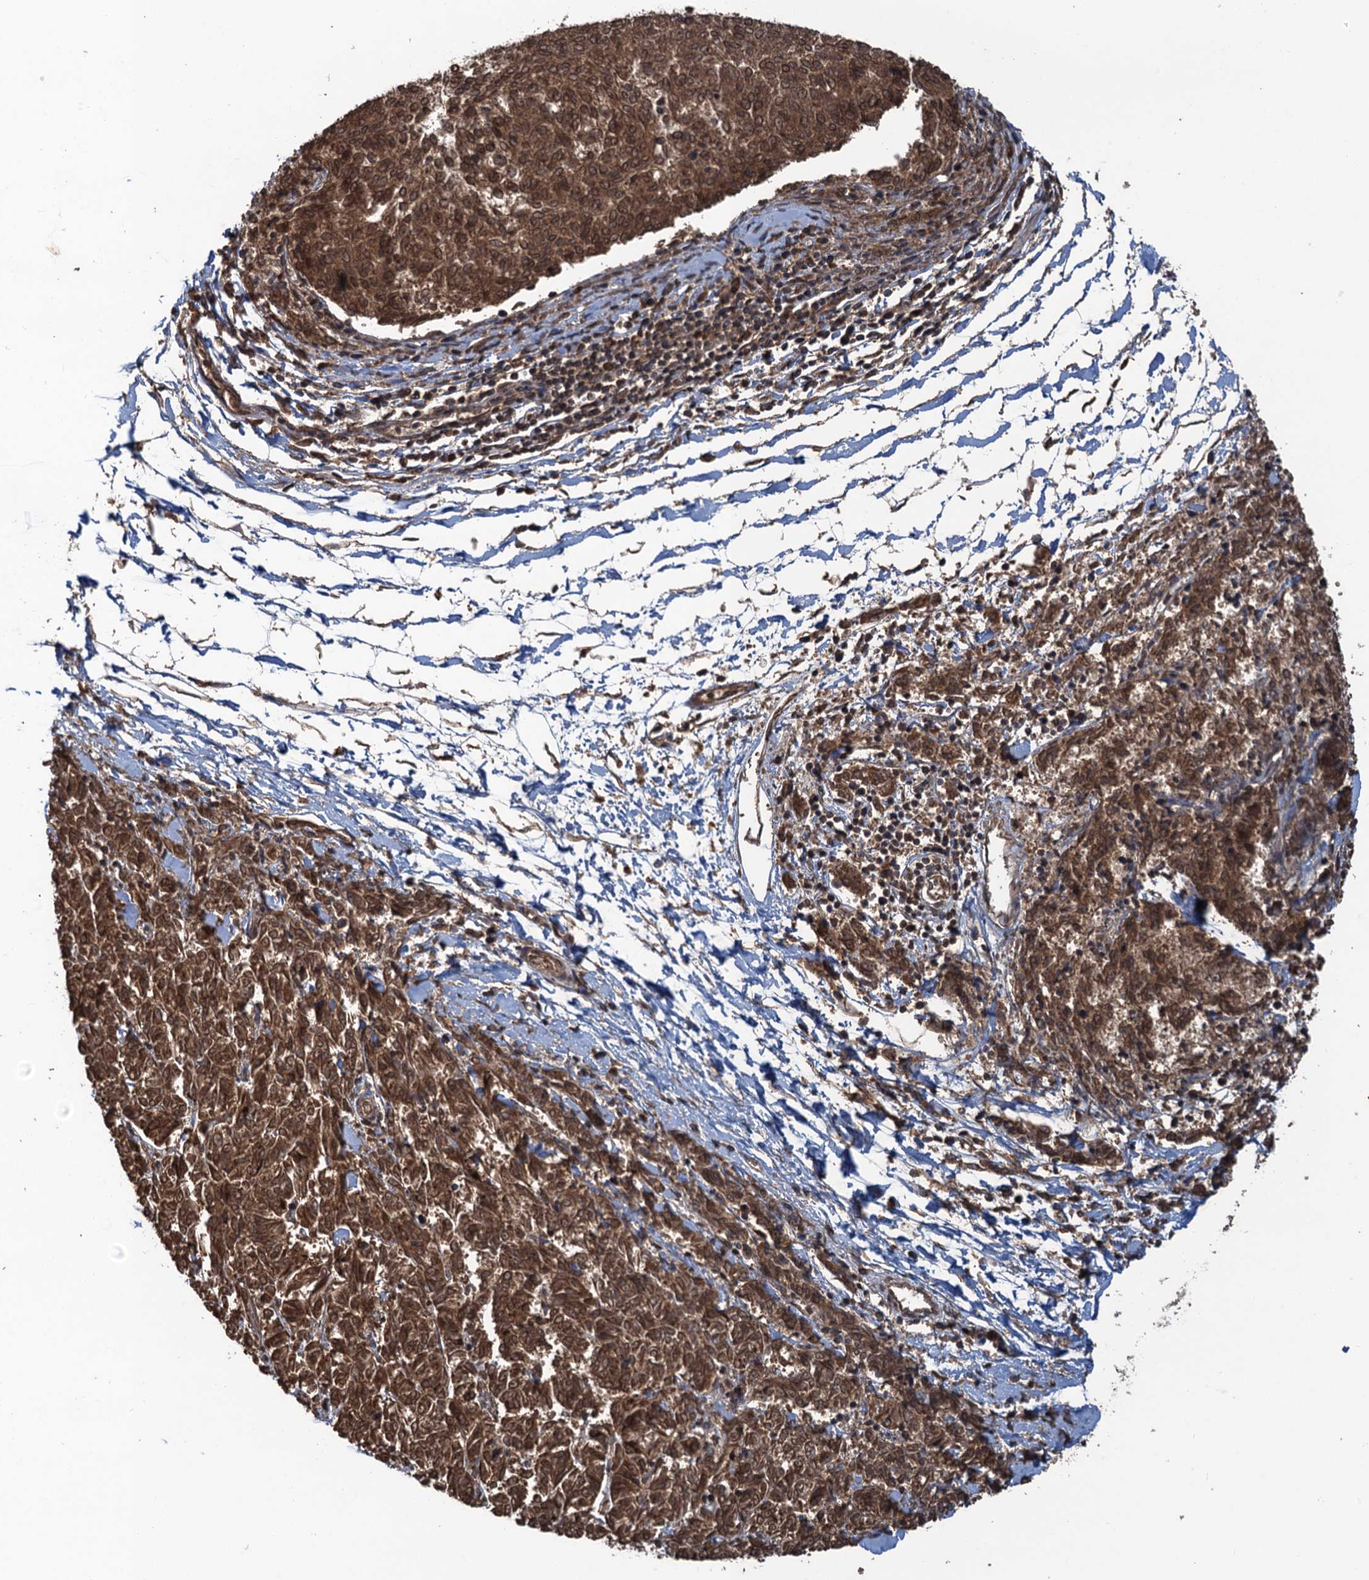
{"staining": {"intensity": "strong", "quantity": ">75%", "location": "cytoplasmic/membranous,nuclear"}, "tissue": "melanoma", "cell_type": "Tumor cells", "image_type": "cancer", "snomed": [{"axis": "morphology", "description": "Malignant melanoma, NOS"}, {"axis": "topography", "description": "Skin"}], "caption": "Immunohistochemical staining of human malignant melanoma demonstrates strong cytoplasmic/membranous and nuclear protein expression in approximately >75% of tumor cells. (DAB = brown stain, brightfield microscopy at high magnification).", "gene": "GLE1", "patient": {"sex": "female", "age": 72}}